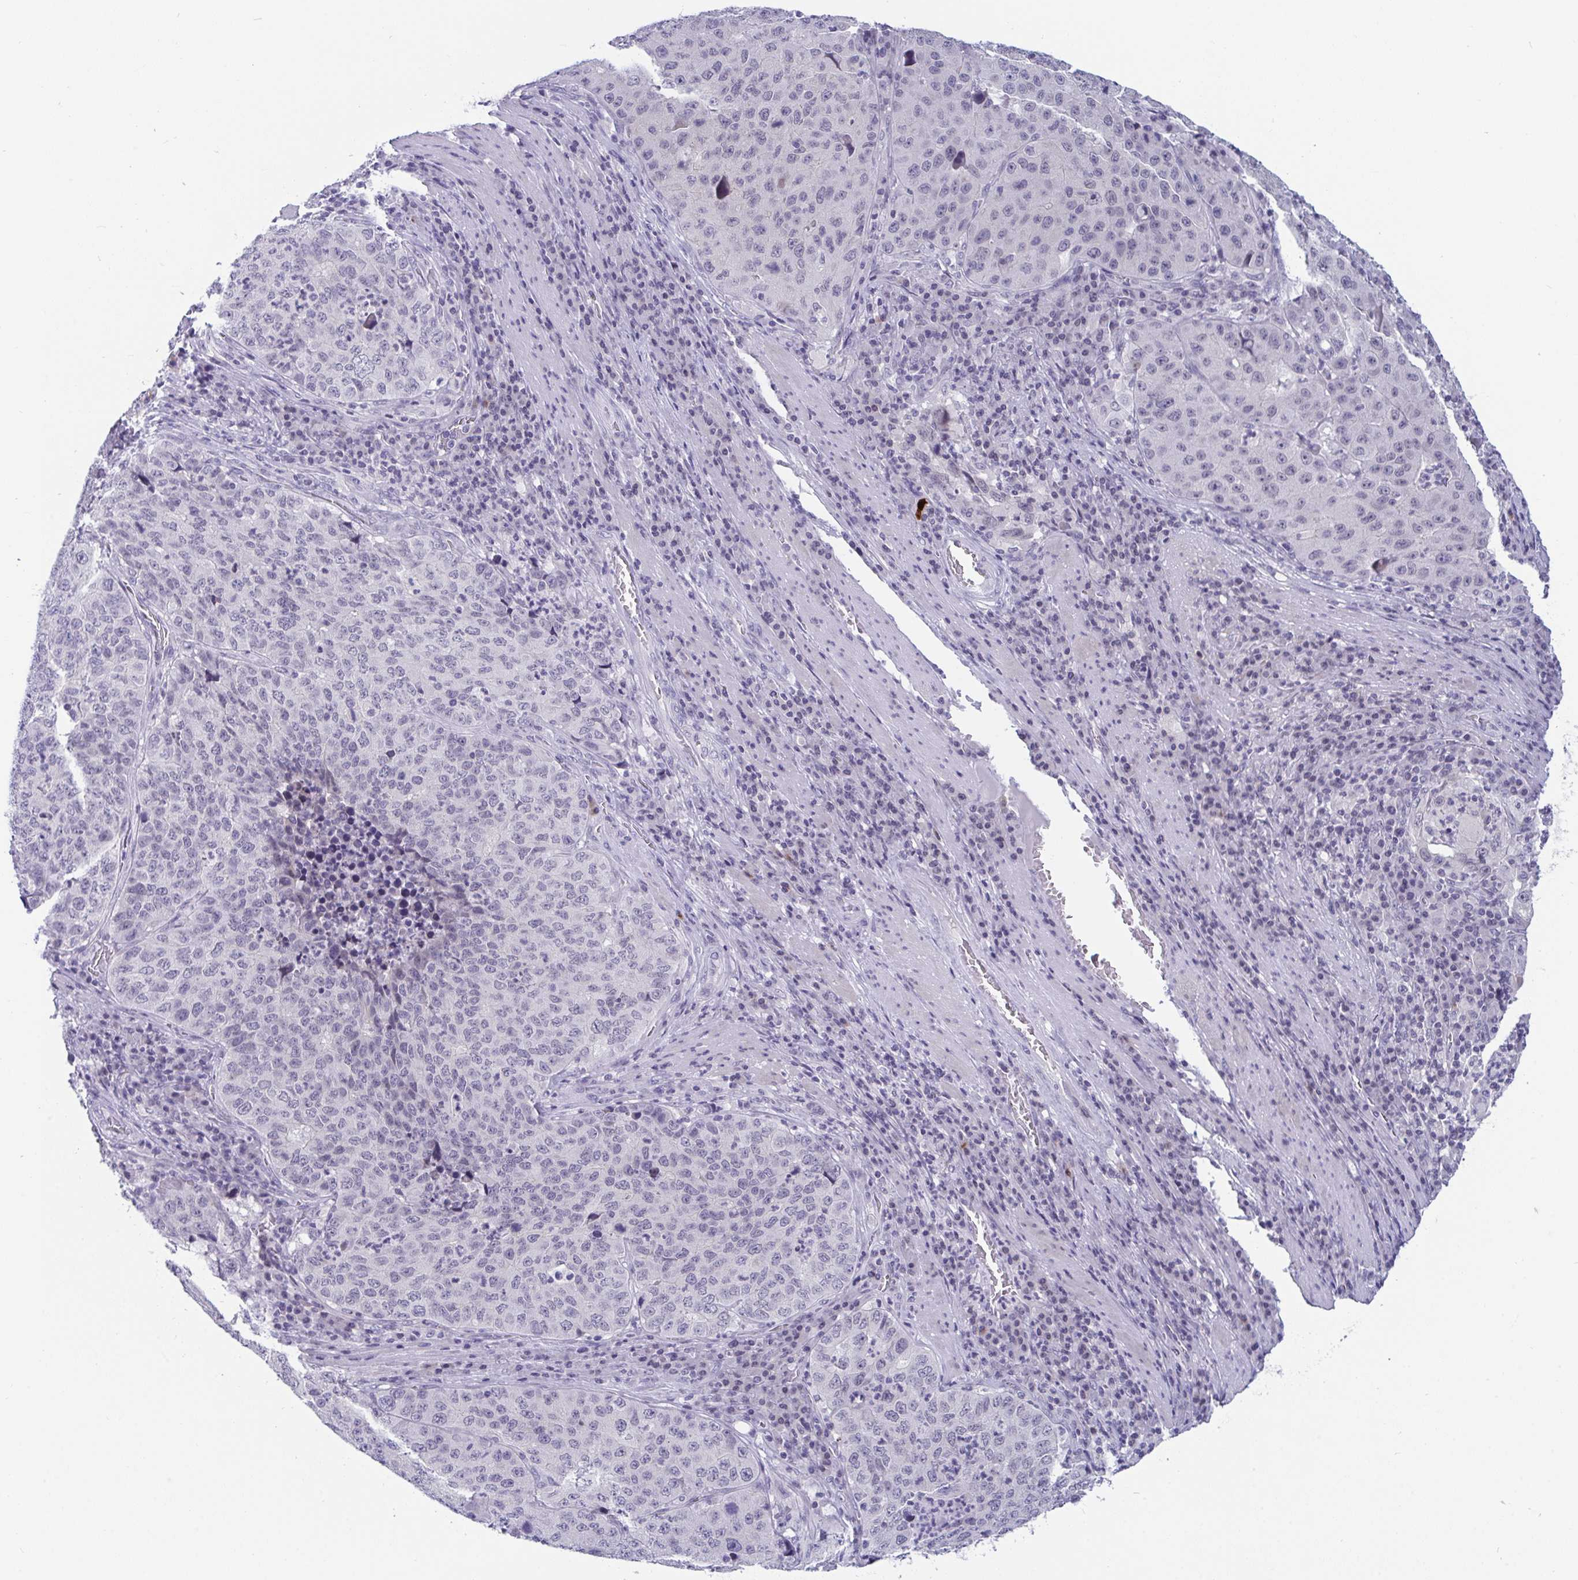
{"staining": {"intensity": "negative", "quantity": "none", "location": "none"}, "tissue": "stomach cancer", "cell_type": "Tumor cells", "image_type": "cancer", "snomed": [{"axis": "morphology", "description": "Adenocarcinoma, NOS"}, {"axis": "topography", "description": "Stomach"}], "caption": "A high-resolution micrograph shows immunohistochemistry staining of stomach cancer (adenocarcinoma), which exhibits no significant positivity in tumor cells.", "gene": "BMAL2", "patient": {"sex": "male", "age": 71}}